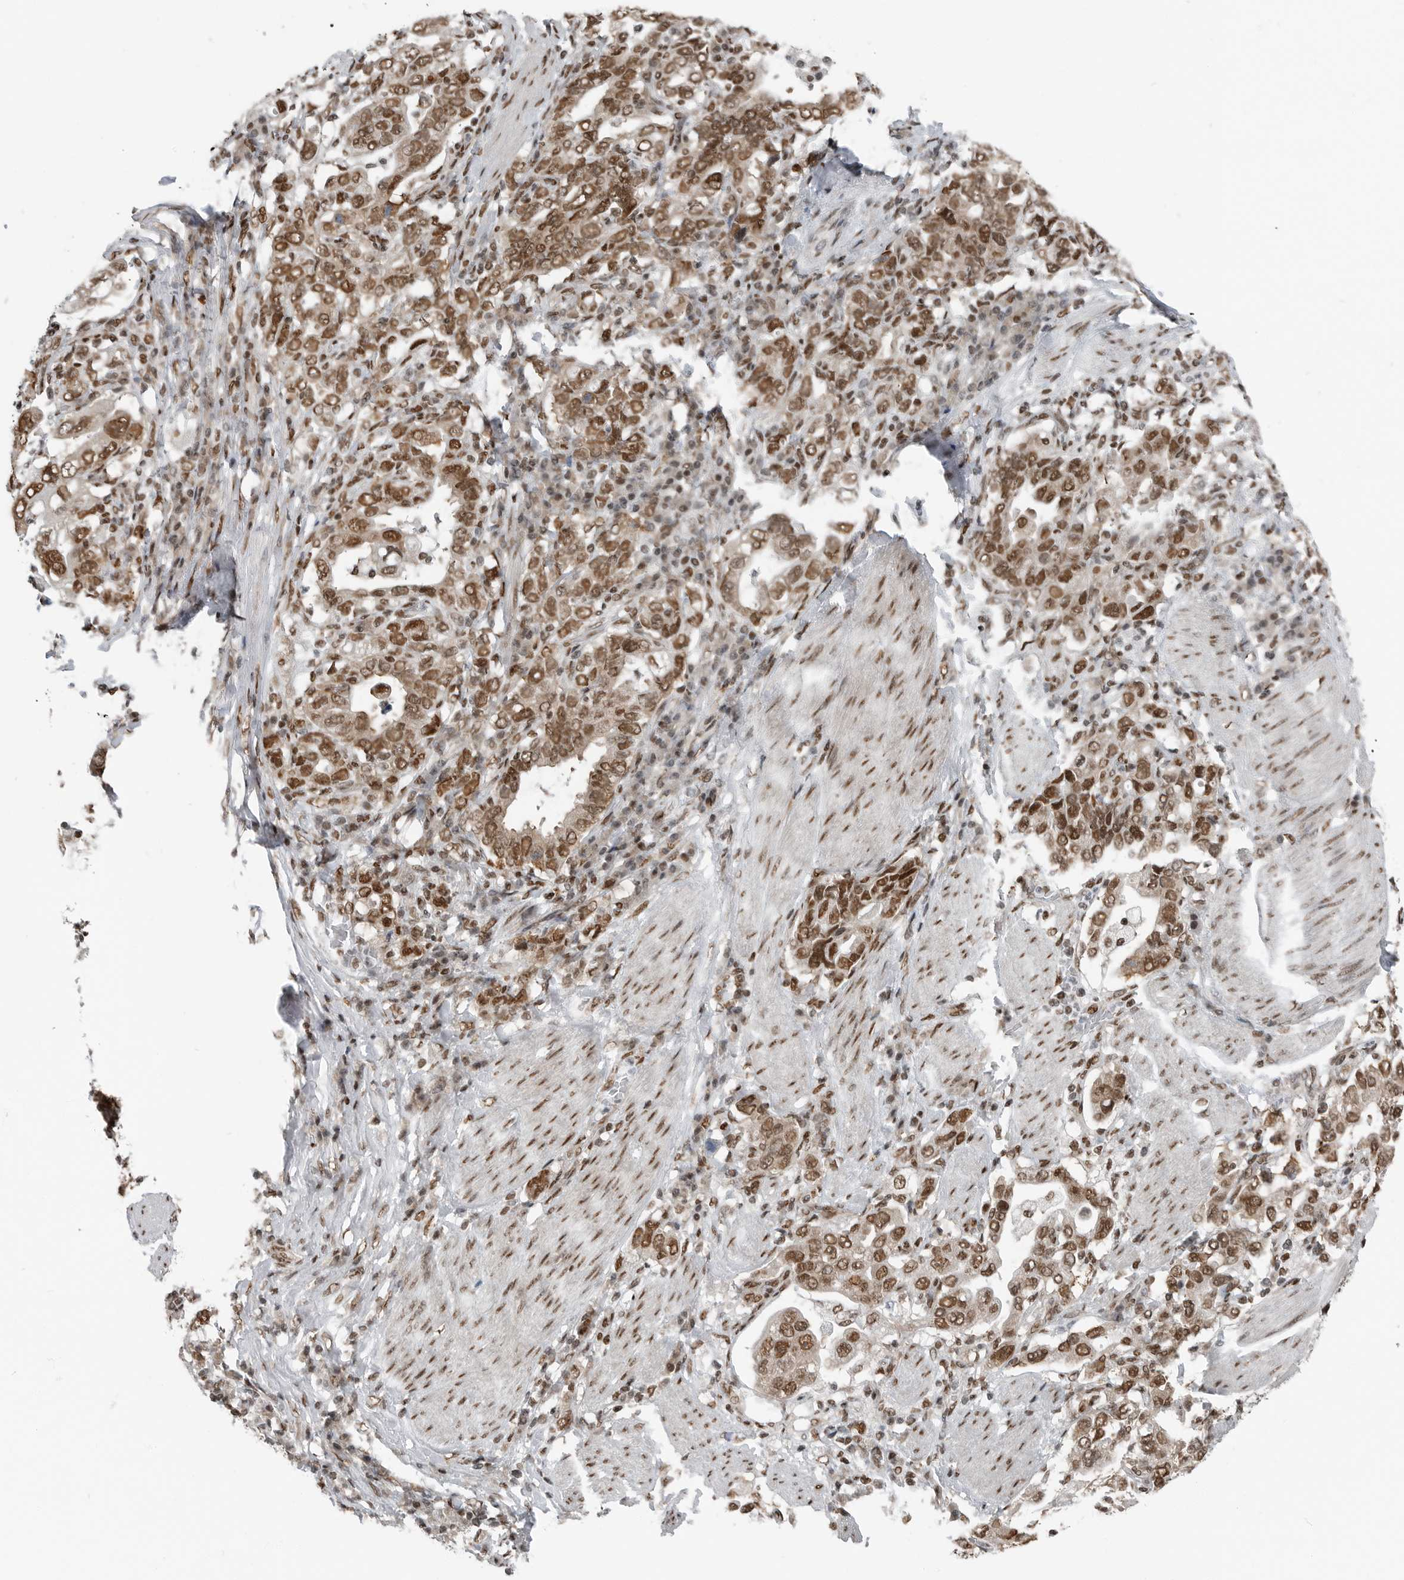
{"staining": {"intensity": "moderate", "quantity": ">75%", "location": "nuclear"}, "tissue": "stomach cancer", "cell_type": "Tumor cells", "image_type": "cancer", "snomed": [{"axis": "morphology", "description": "Adenocarcinoma, NOS"}, {"axis": "topography", "description": "Stomach, upper"}], "caption": "Brown immunohistochemical staining in human adenocarcinoma (stomach) displays moderate nuclear positivity in about >75% of tumor cells. The staining is performed using DAB brown chromogen to label protein expression. The nuclei are counter-stained blue using hematoxylin.", "gene": "BLZF1", "patient": {"sex": "male", "age": 62}}